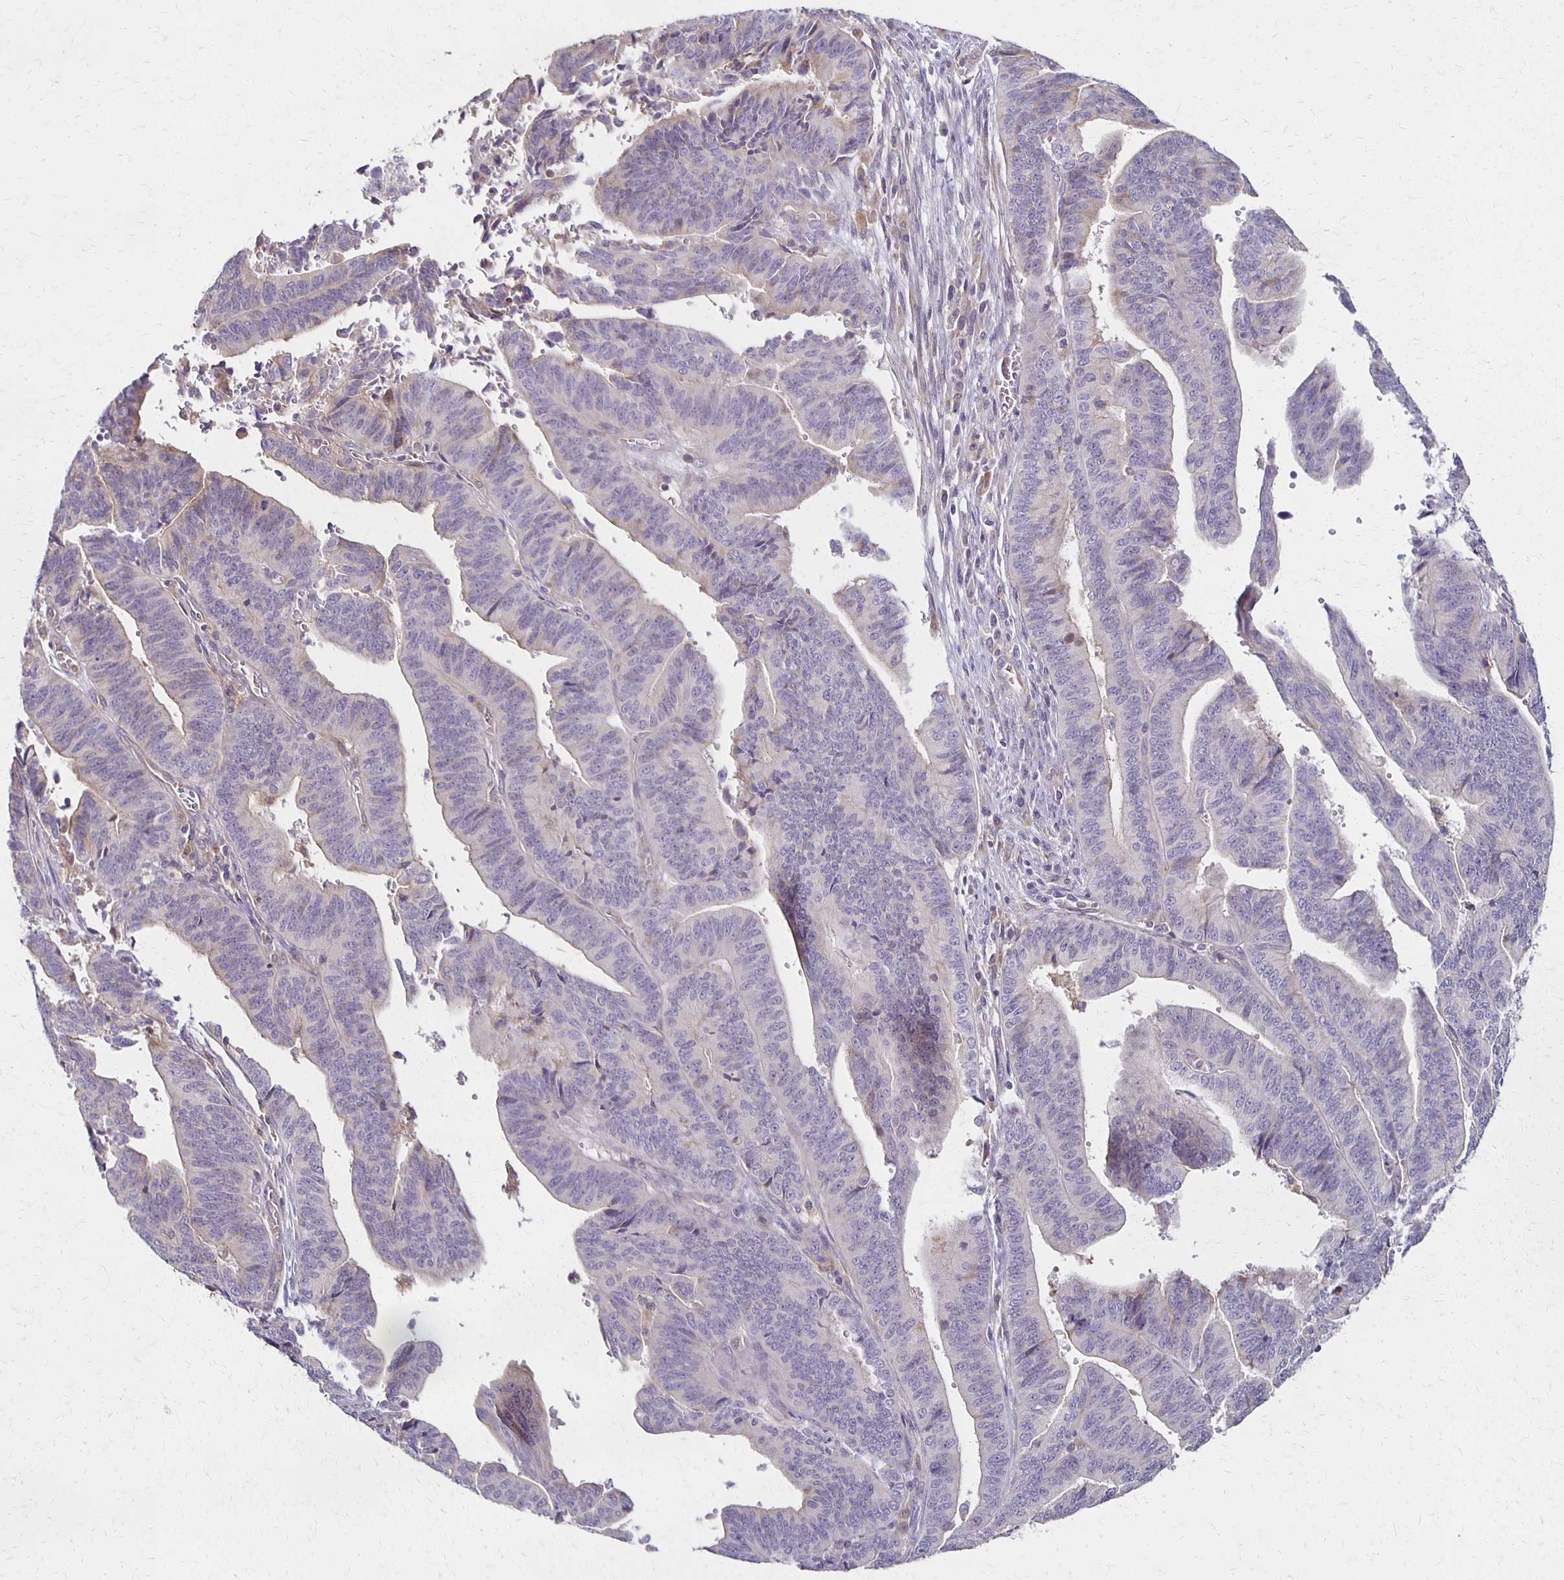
{"staining": {"intensity": "negative", "quantity": "none", "location": "none"}, "tissue": "endometrial cancer", "cell_type": "Tumor cells", "image_type": "cancer", "snomed": [{"axis": "morphology", "description": "Adenocarcinoma, NOS"}, {"axis": "topography", "description": "Endometrium"}], "caption": "Immunohistochemical staining of endometrial adenocarcinoma reveals no significant positivity in tumor cells.", "gene": "GPX4", "patient": {"sex": "female", "age": 65}}